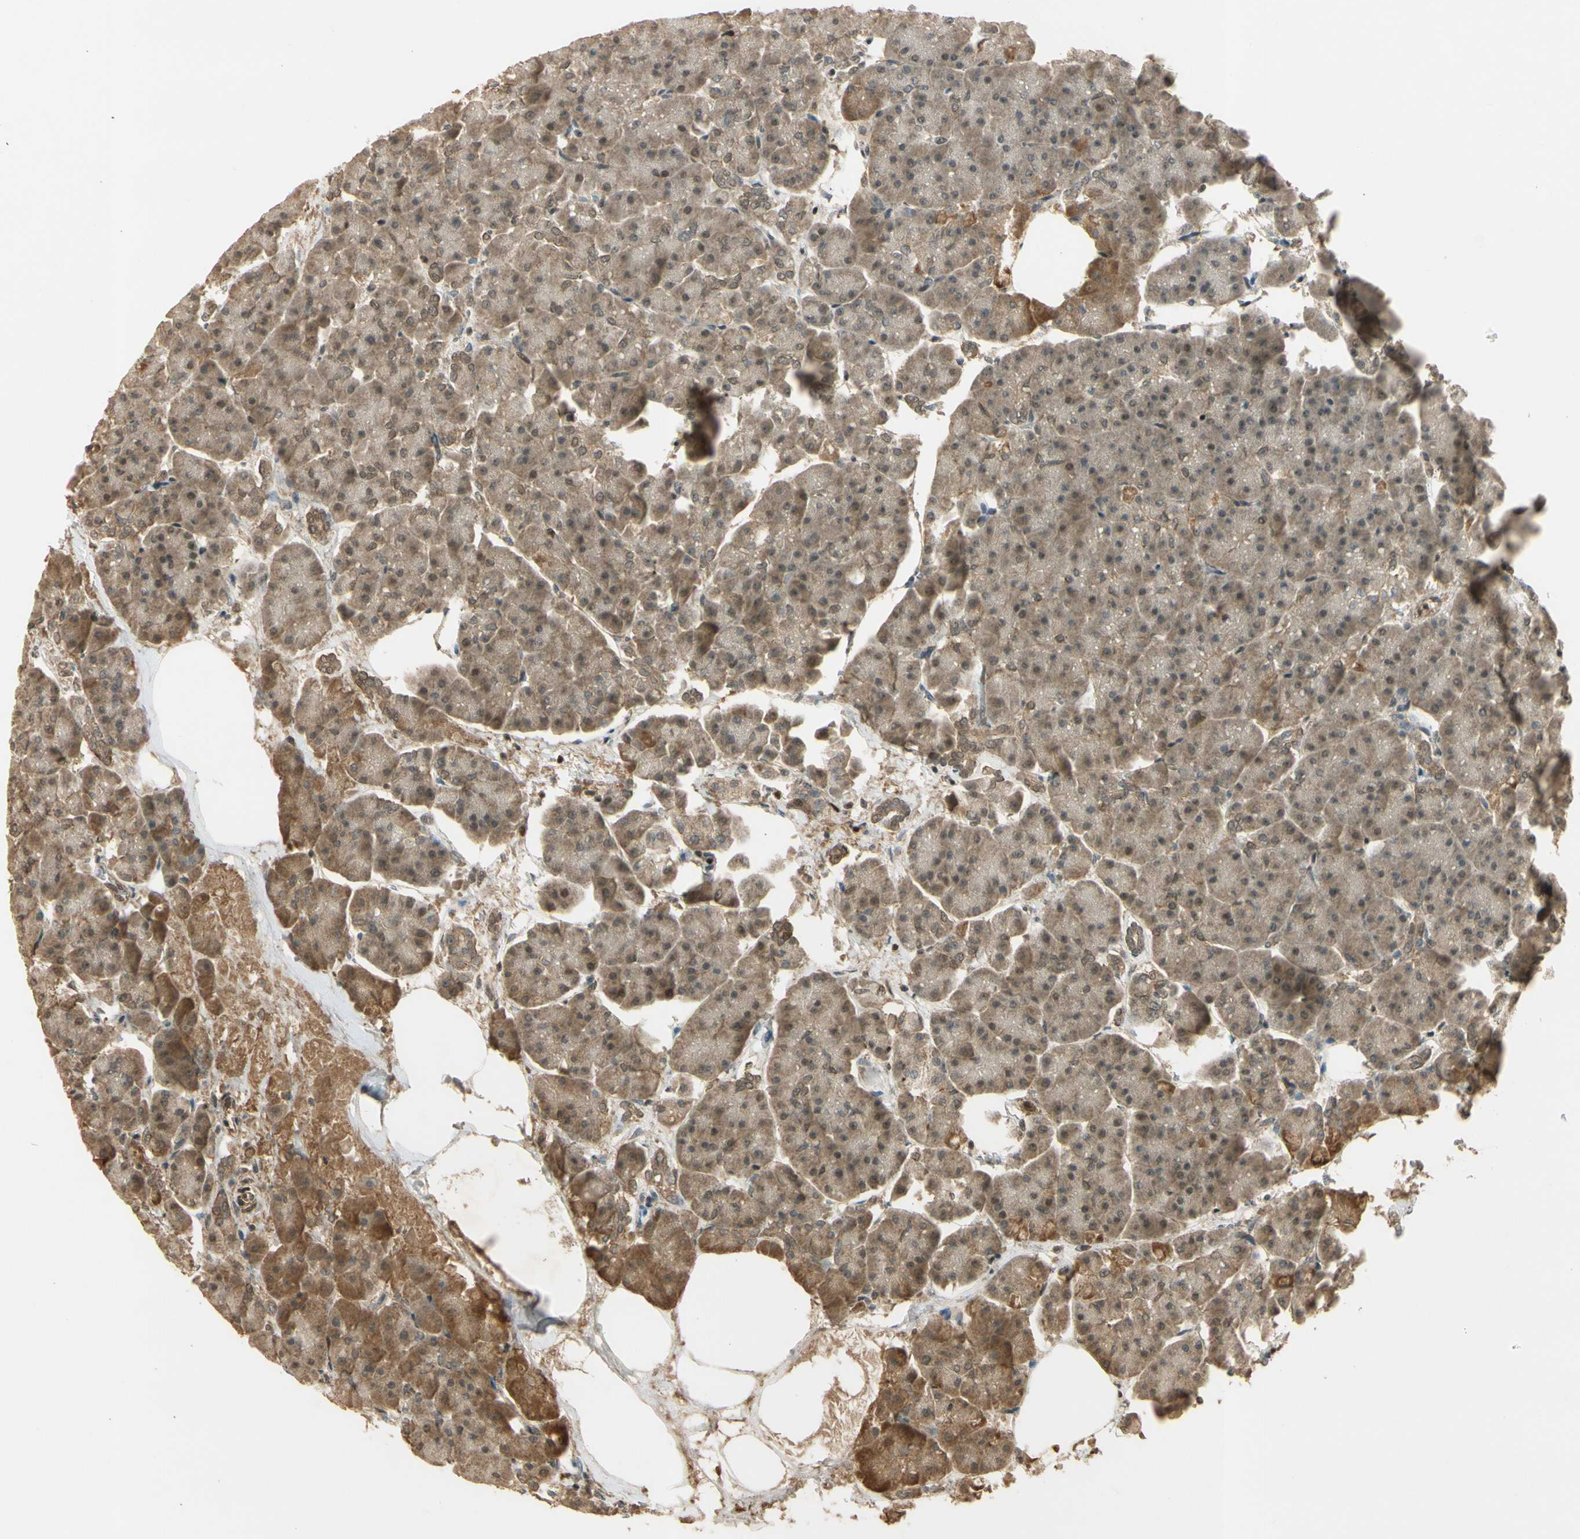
{"staining": {"intensity": "moderate", "quantity": ">75%", "location": "cytoplasmic/membranous,nuclear"}, "tissue": "pancreas", "cell_type": "Exocrine glandular cells", "image_type": "normal", "snomed": [{"axis": "morphology", "description": "Normal tissue, NOS"}, {"axis": "topography", "description": "Pancreas"}], "caption": "This is a photomicrograph of immunohistochemistry staining of benign pancreas, which shows moderate staining in the cytoplasmic/membranous,nuclear of exocrine glandular cells.", "gene": "GMEB2", "patient": {"sex": "female", "age": 70}}